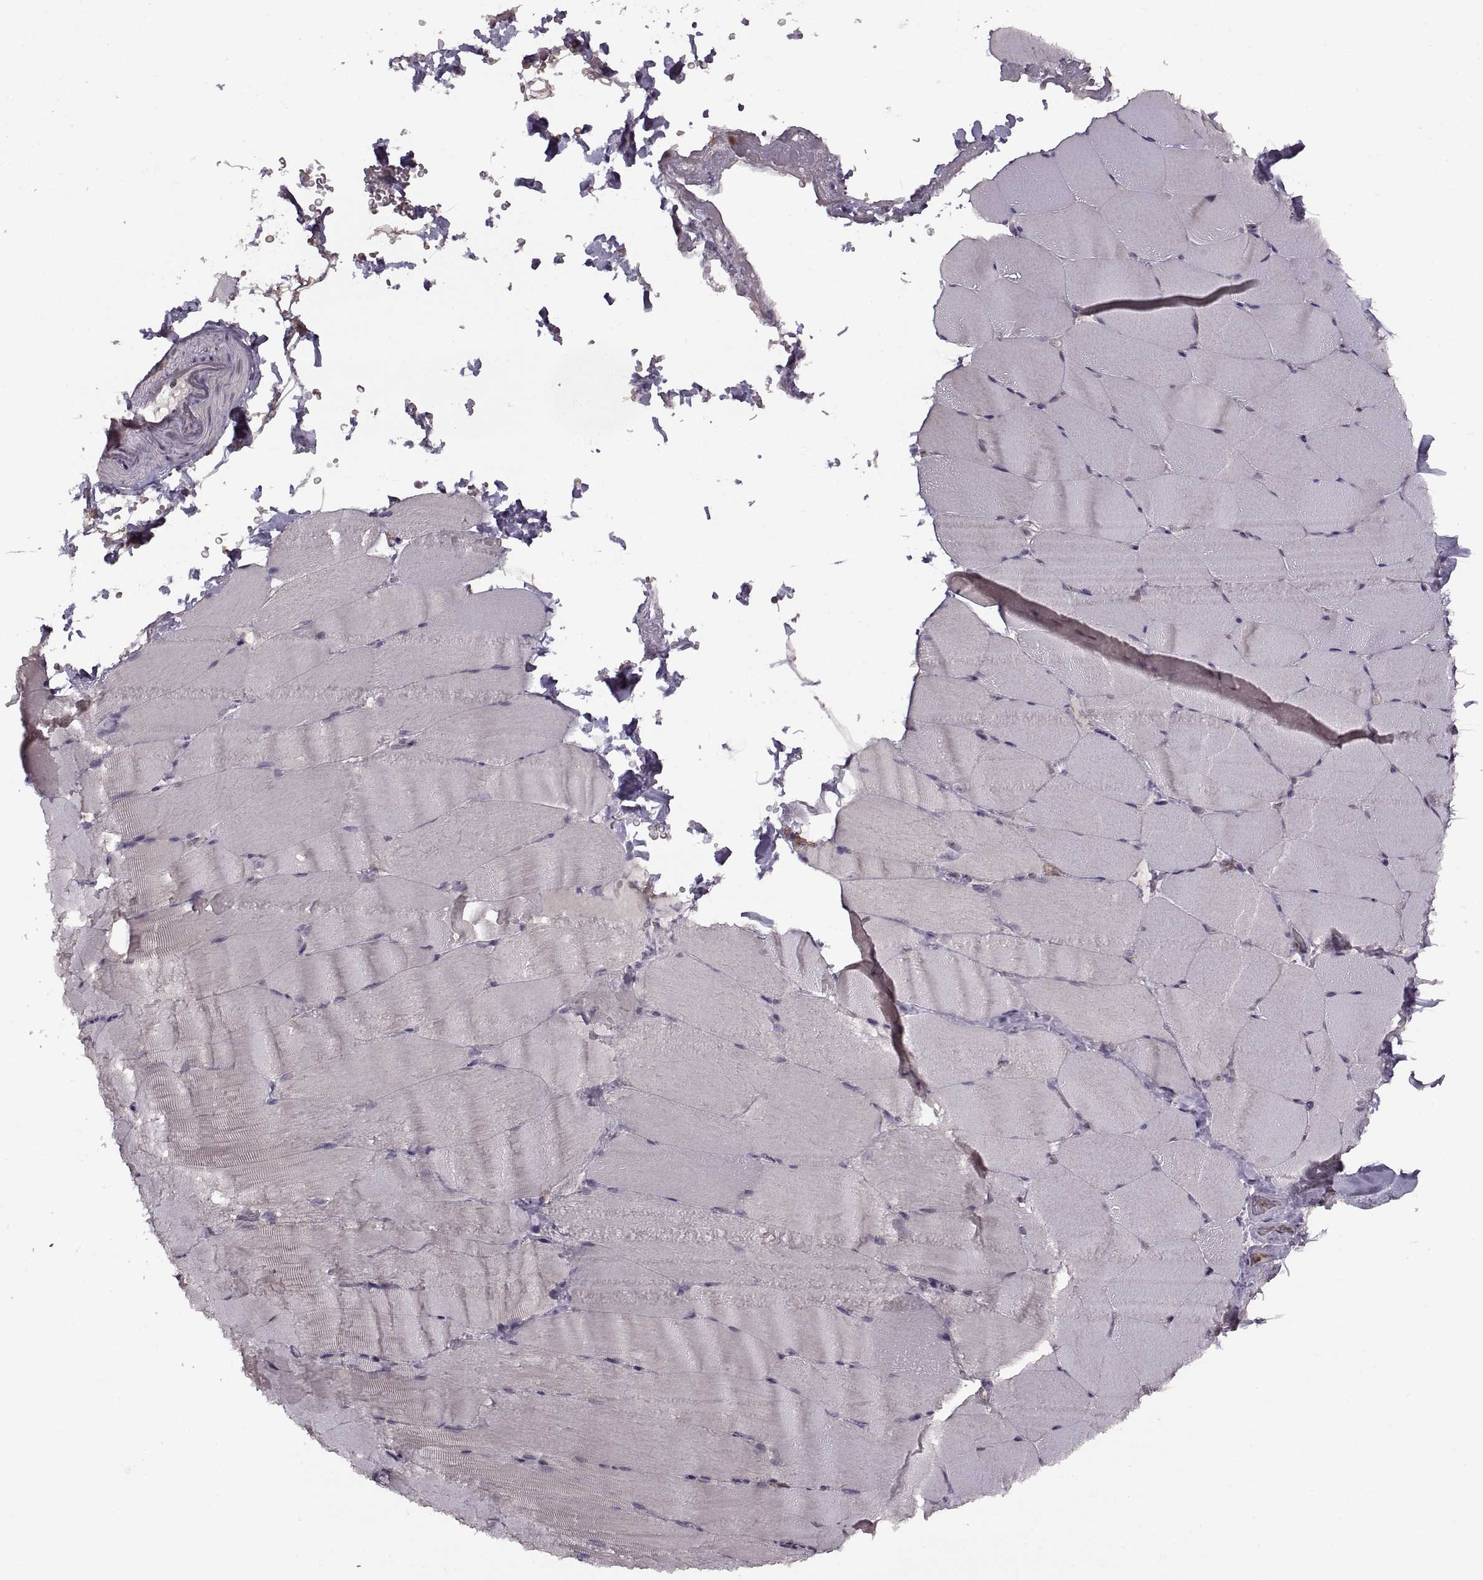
{"staining": {"intensity": "negative", "quantity": "none", "location": "none"}, "tissue": "skeletal muscle", "cell_type": "Myocytes", "image_type": "normal", "snomed": [{"axis": "morphology", "description": "Normal tissue, NOS"}, {"axis": "topography", "description": "Skeletal muscle"}], "caption": "This is a photomicrograph of IHC staining of benign skeletal muscle, which shows no staining in myocytes.", "gene": "PIERCE1", "patient": {"sex": "female", "age": 37}}